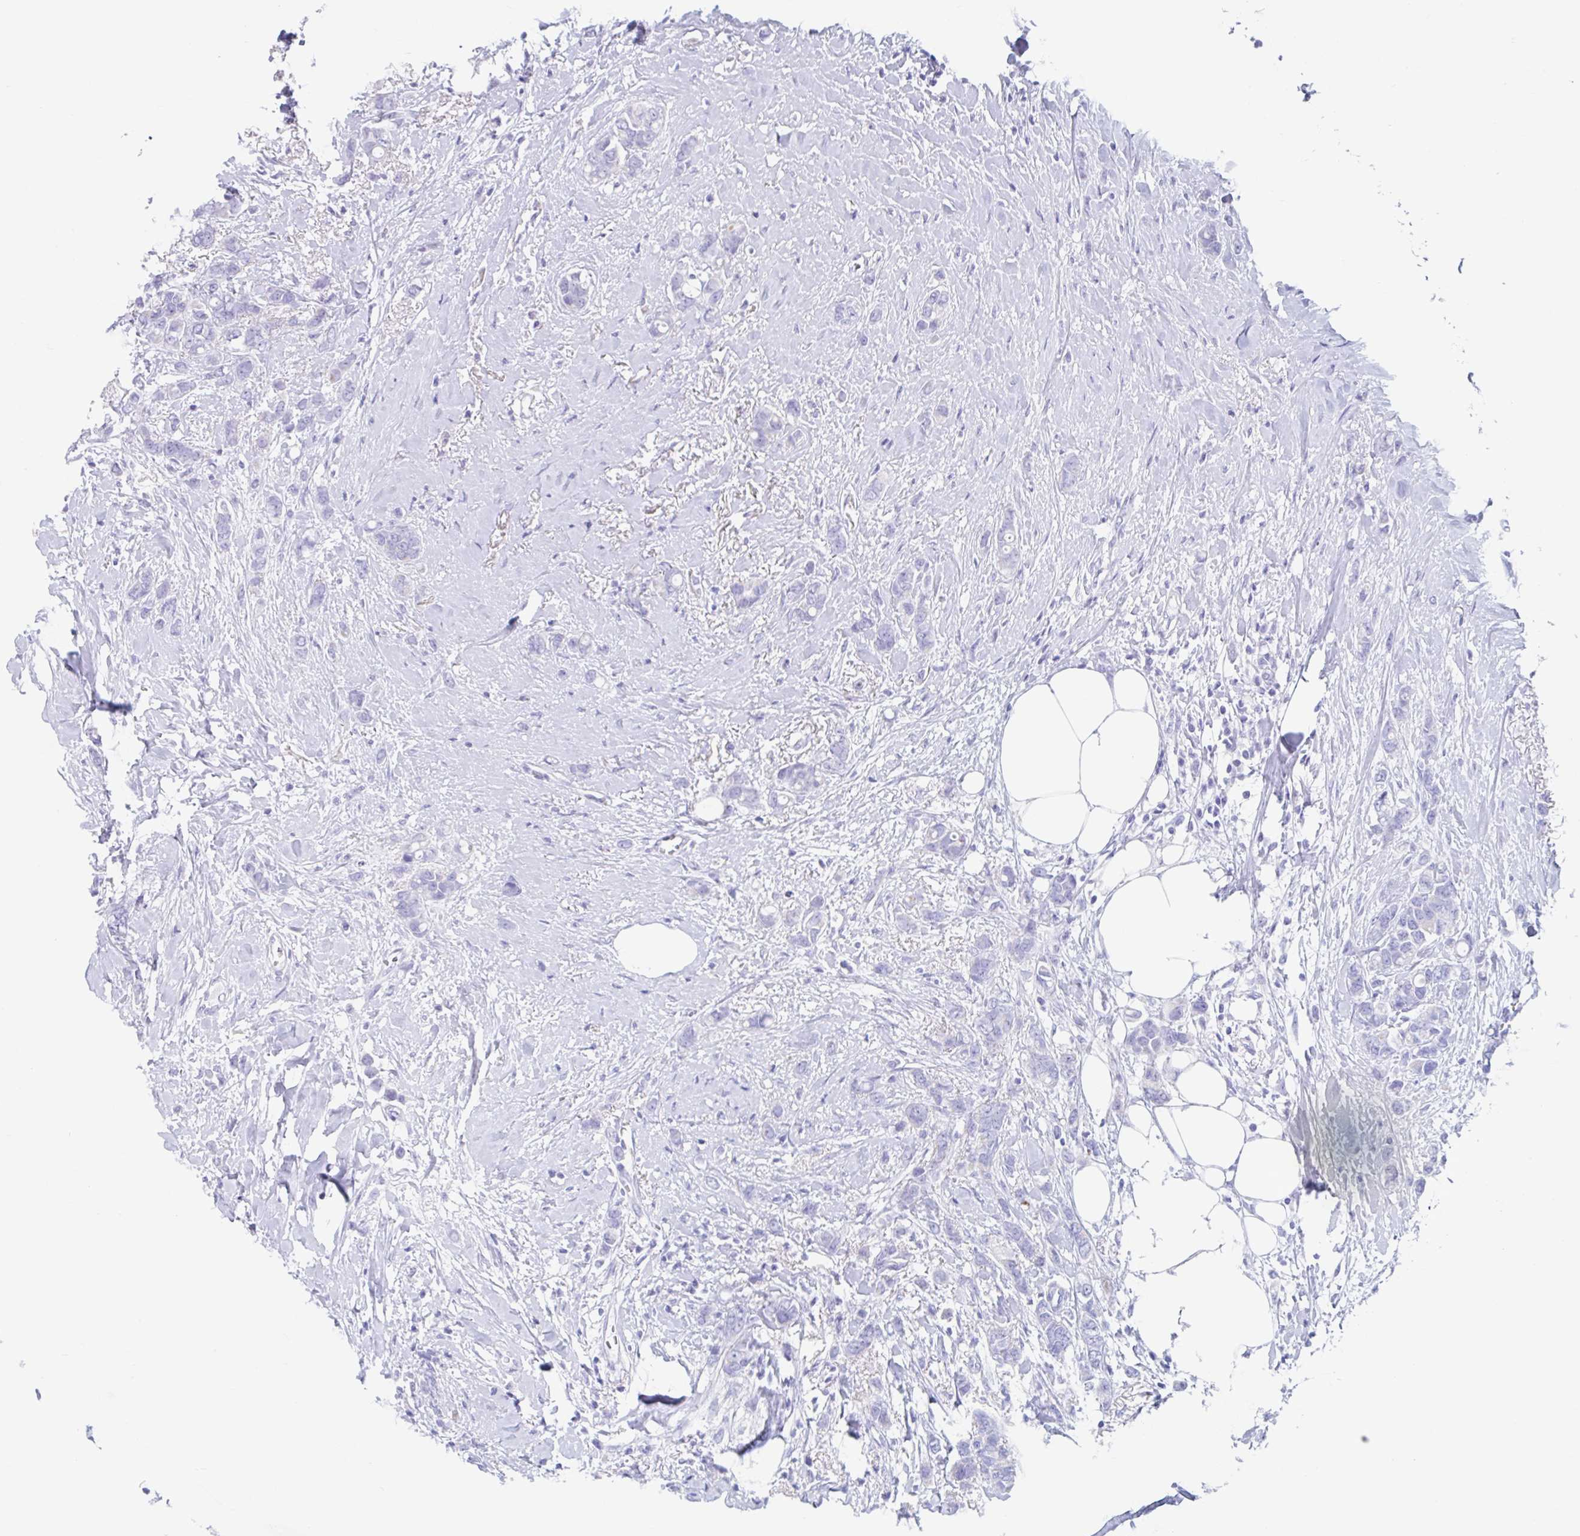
{"staining": {"intensity": "negative", "quantity": "none", "location": "none"}, "tissue": "breast cancer", "cell_type": "Tumor cells", "image_type": "cancer", "snomed": [{"axis": "morphology", "description": "Lobular carcinoma"}, {"axis": "topography", "description": "Breast"}], "caption": "DAB (3,3'-diaminobenzidine) immunohistochemical staining of breast cancer (lobular carcinoma) displays no significant positivity in tumor cells. Nuclei are stained in blue.", "gene": "CPTP", "patient": {"sex": "female", "age": 91}}